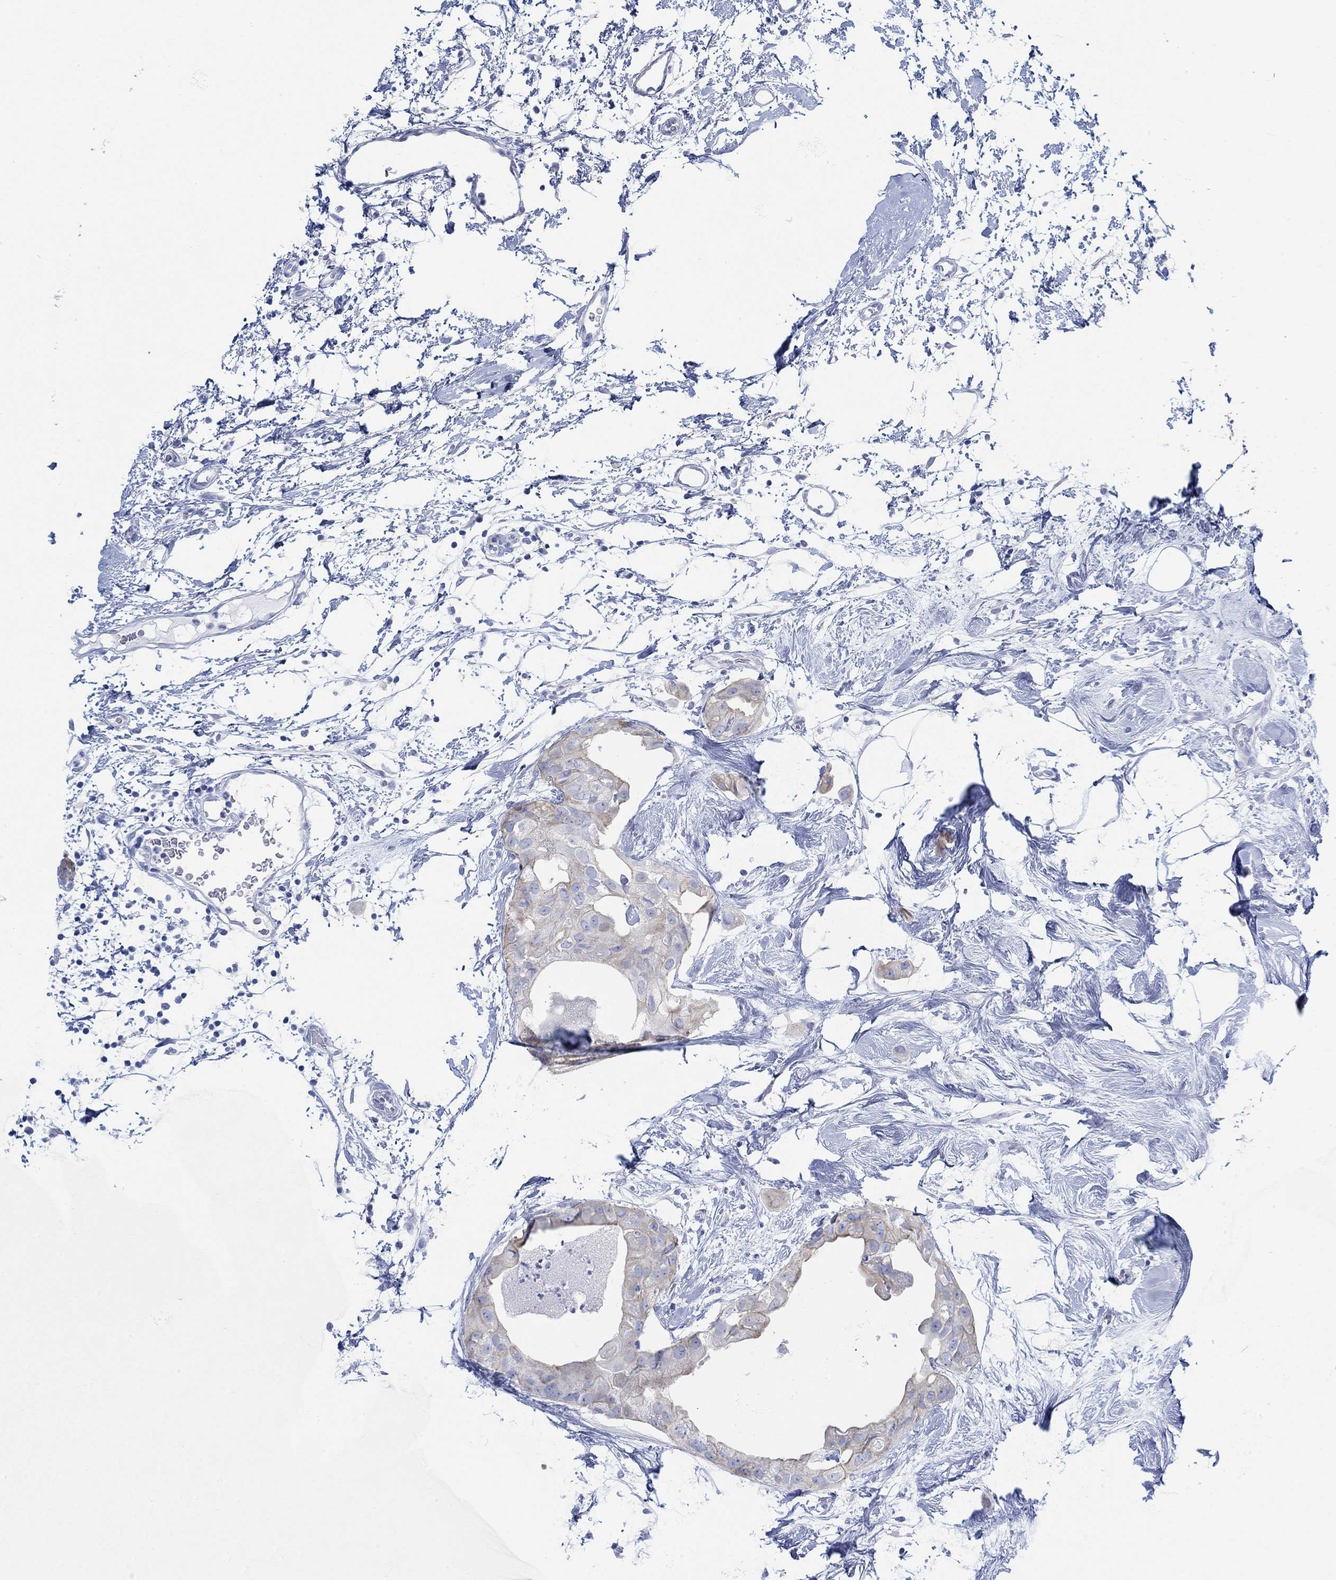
{"staining": {"intensity": "weak", "quantity": "<25%", "location": "cytoplasmic/membranous"}, "tissue": "breast cancer", "cell_type": "Tumor cells", "image_type": "cancer", "snomed": [{"axis": "morphology", "description": "Normal tissue, NOS"}, {"axis": "morphology", "description": "Duct carcinoma"}, {"axis": "topography", "description": "Breast"}], "caption": "Immunohistochemical staining of breast cancer (intraductal carcinoma) reveals no significant expression in tumor cells.", "gene": "AK8", "patient": {"sex": "female", "age": 40}}